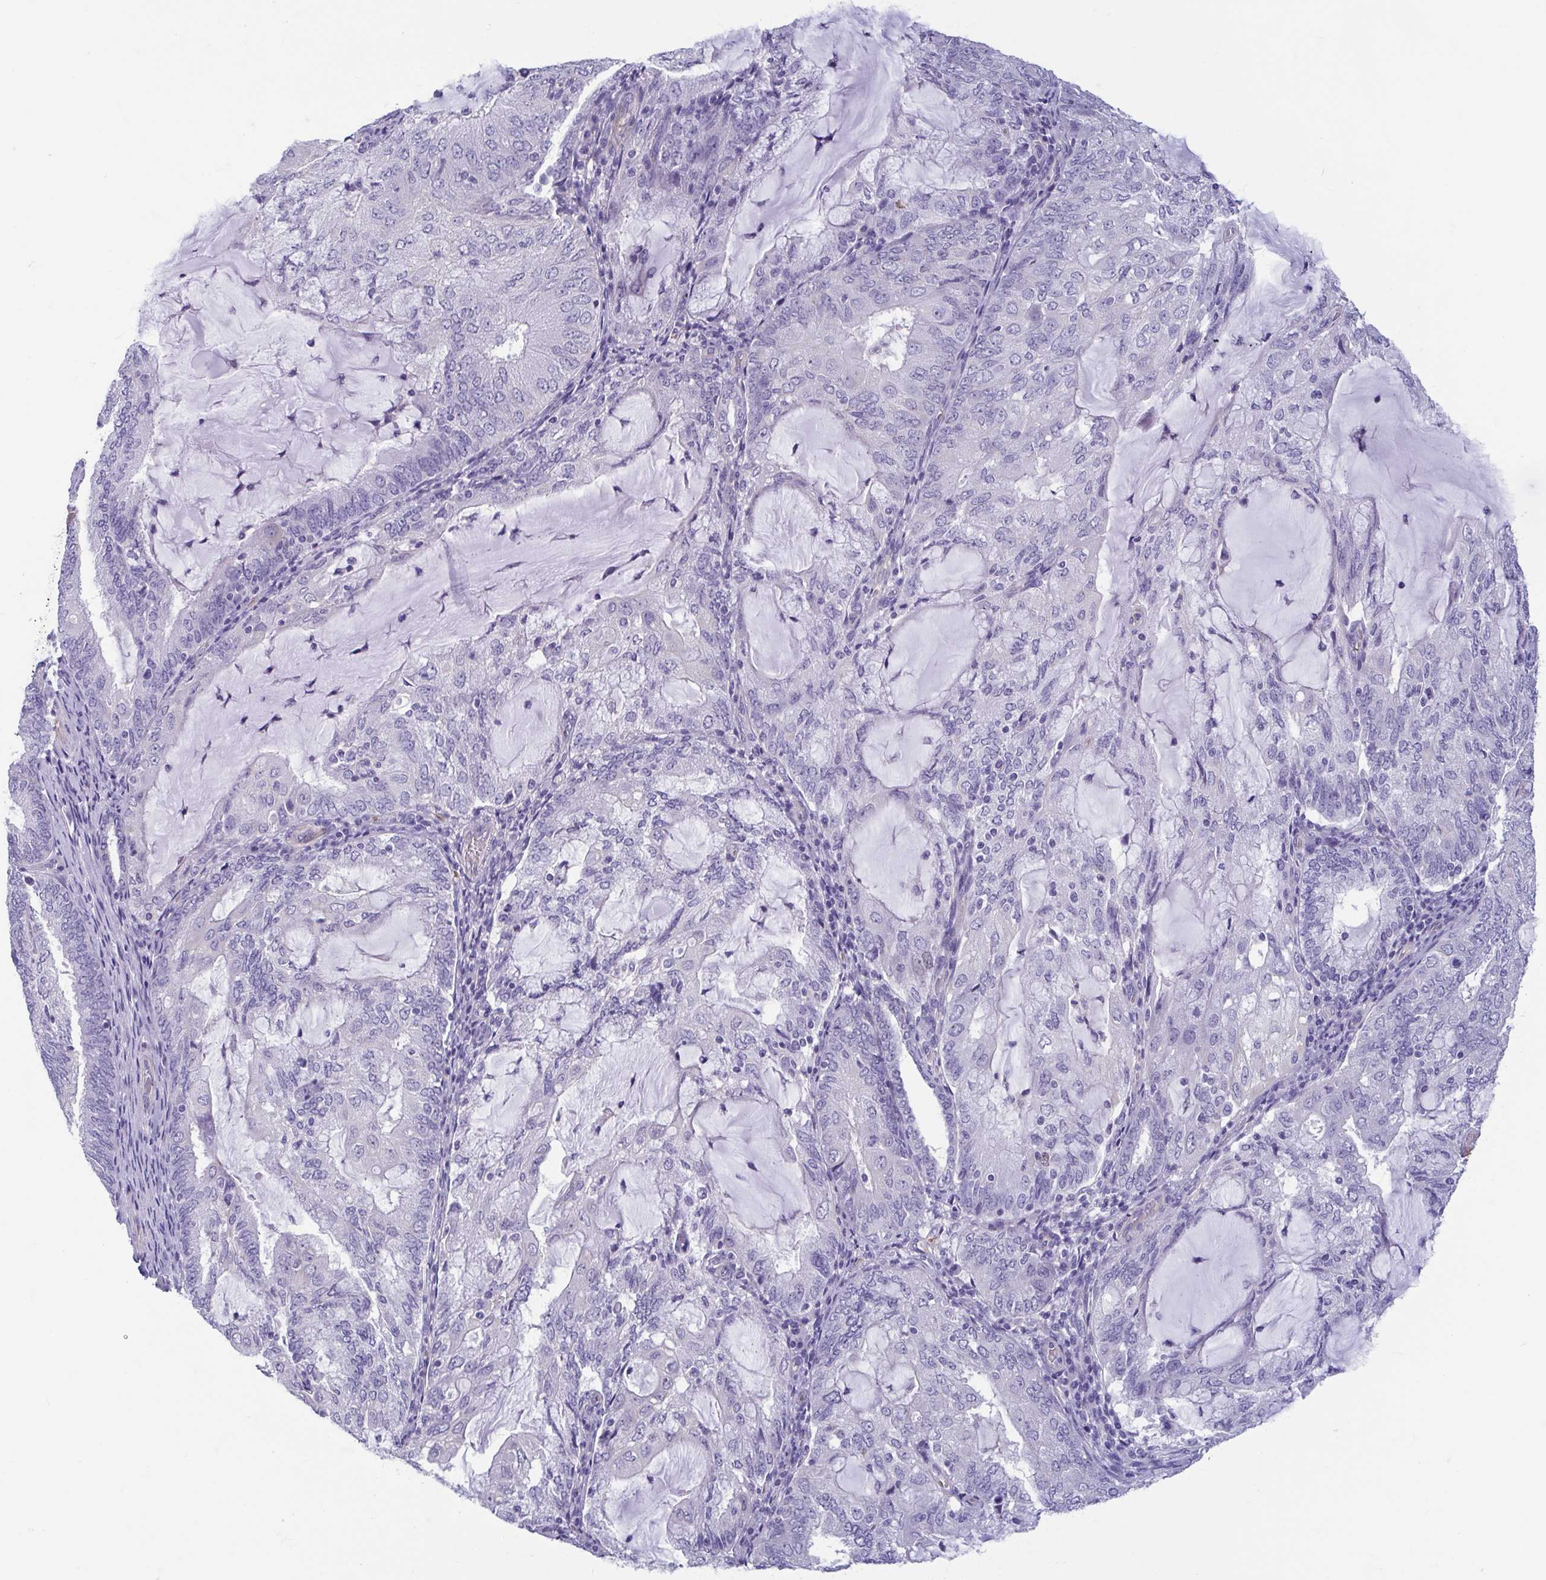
{"staining": {"intensity": "negative", "quantity": "none", "location": "none"}, "tissue": "endometrial cancer", "cell_type": "Tumor cells", "image_type": "cancer", "snomed": [{"axis": "morphology", "description": "Adenocarcinoma, NOS"}, {"axis": "topography", "description": "Endometrium"}], "caption": "DAB immunohistochemical staining of human endometrial cancer (adenocarcinoma) displays no significant positivity in tumor cells.", "gene": "MORC4", "patient": {"sex": "female", "age": 81}}